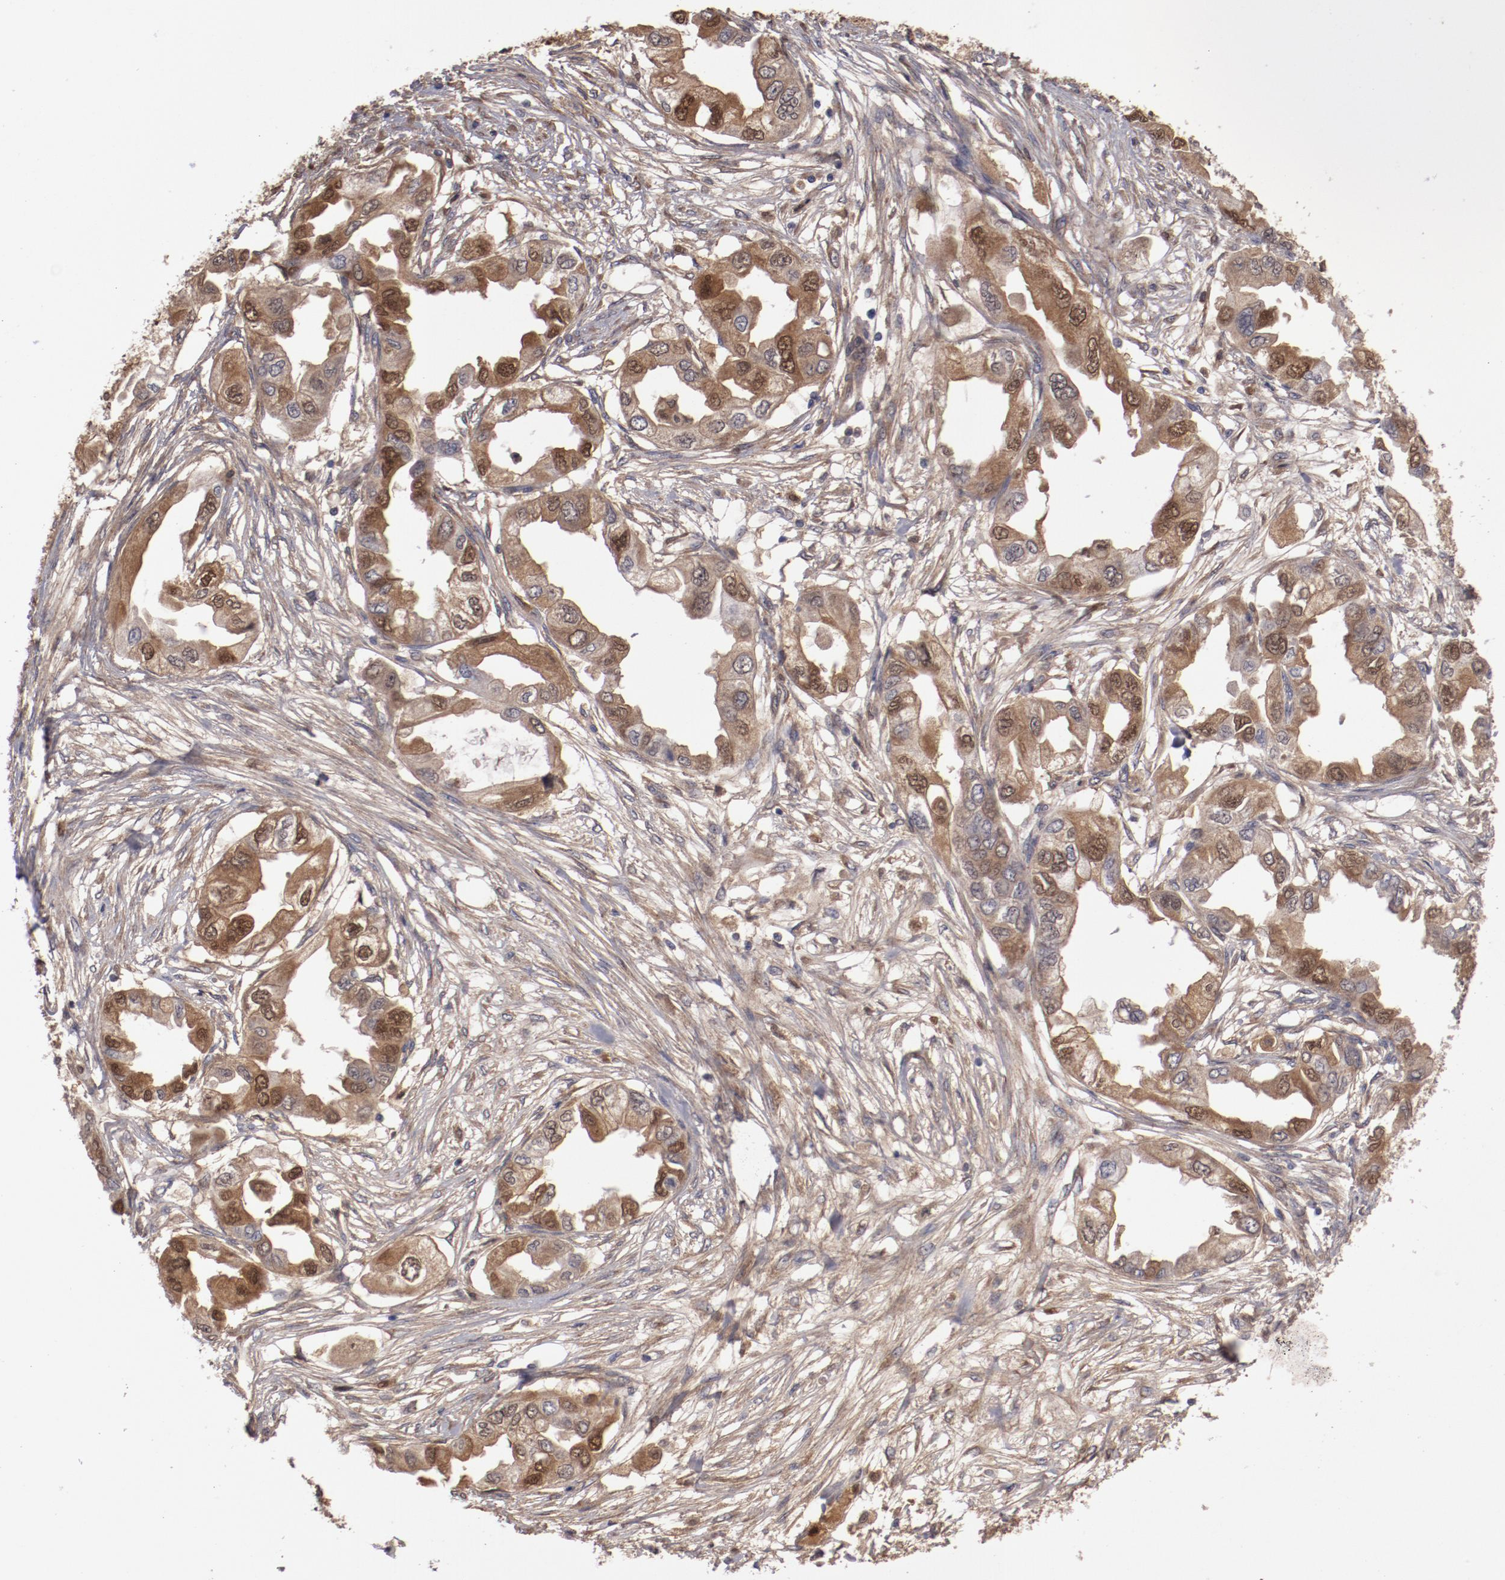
{"staining": {"intensity": "moderate", "quantity": ">75%", "location": "cytoplasmic/membranous,nuclear"}, "tissue": "endometrial cancer", "cell_type": "Tumor cells", "image_type": "cancer", "snomed": [{"axis": "morphology", "description": "Adenocarcinoma, NOS"}, {"axis": "topography", "description": "Endometrium"}], "caption": "Tumor cells demonstrate medium levels of moderate cytoplasmic/membranous and nuclear staining in about >75% of cells in human endometrial adenocarcinoma. (DAB (3,3'-diaminobenzidine) IHC, brown staining for protein, blue staining for nuclei).", "gene": "SERPINA7", "patient": {"sex": "female", "age": 67}}